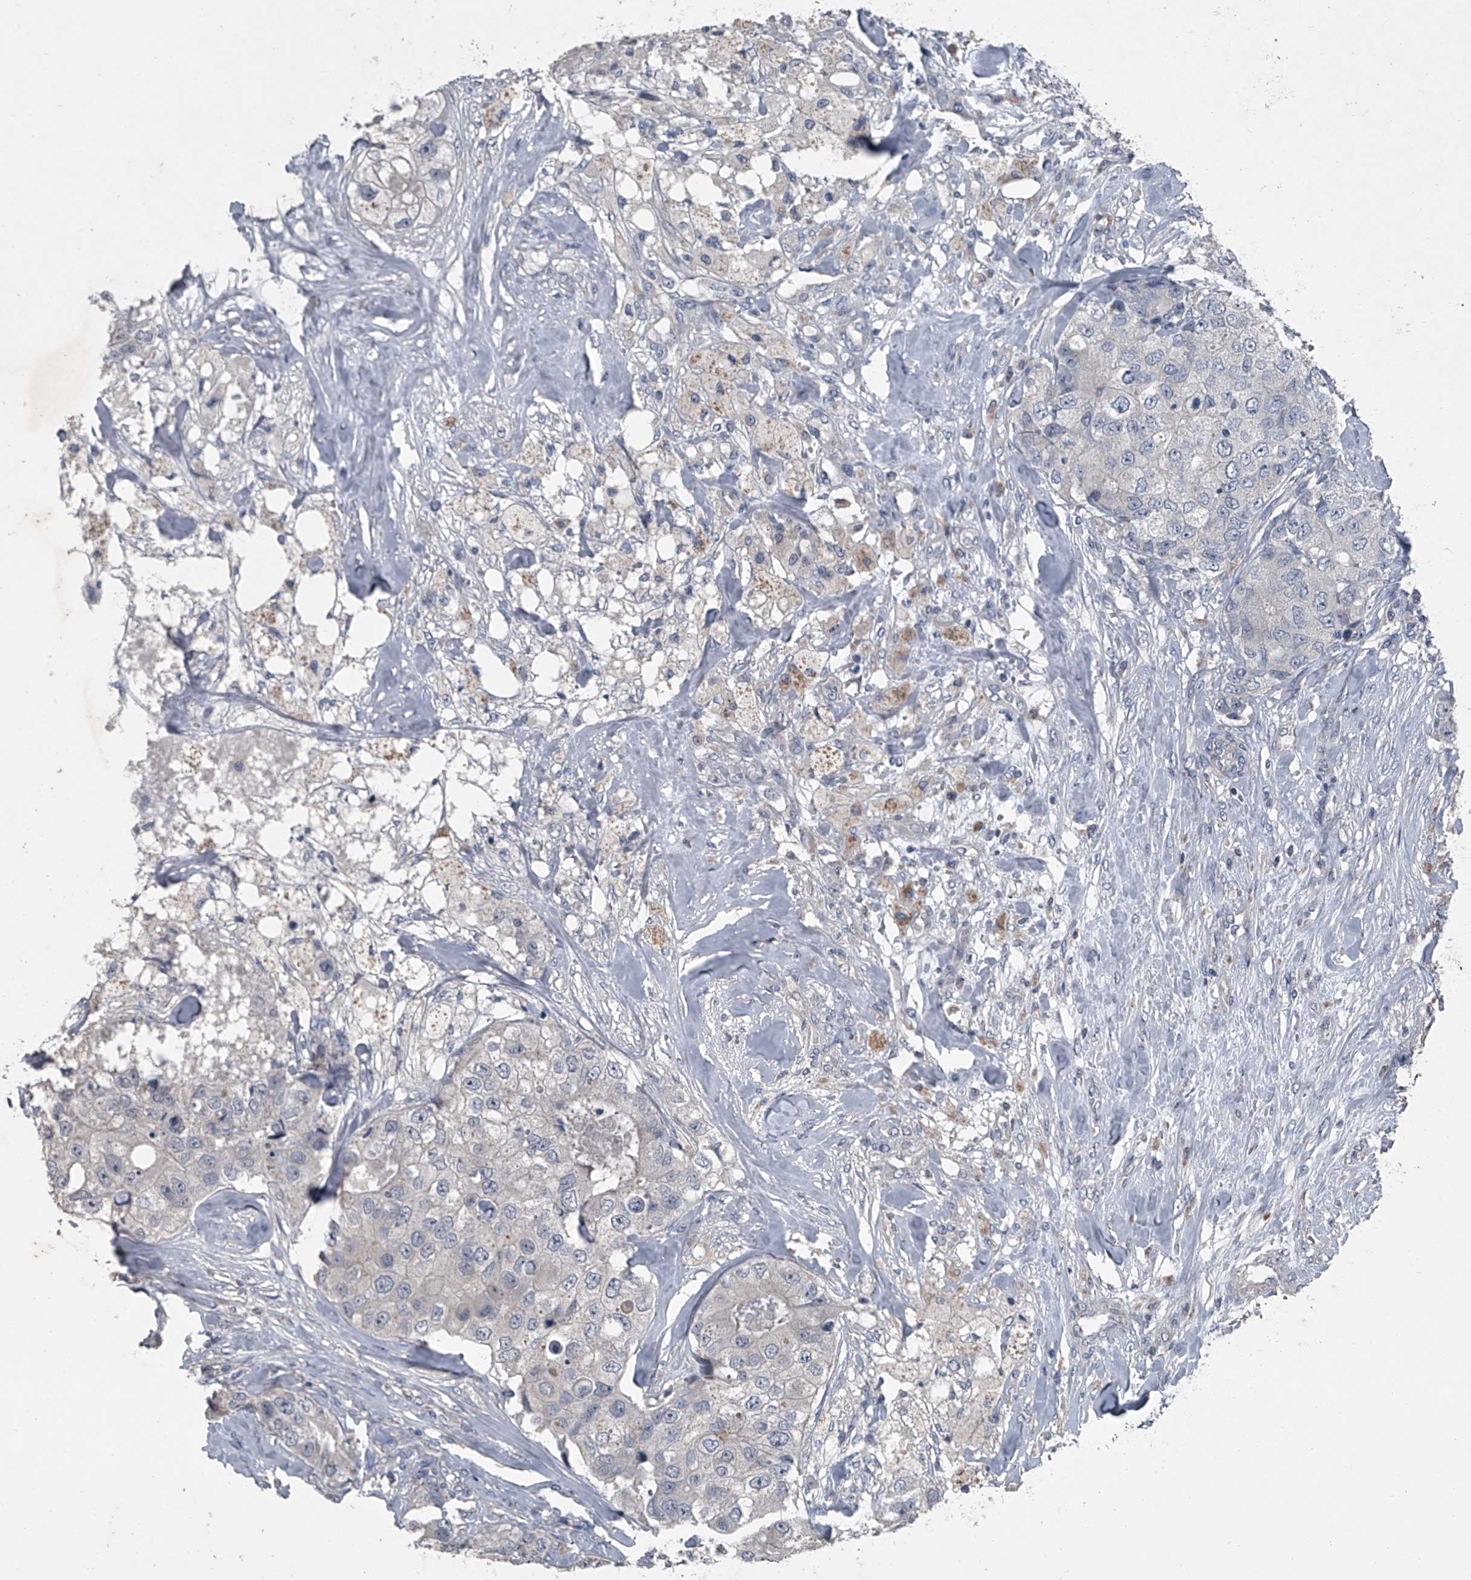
{"staining": {"intensity": "negative", "quantity": "none", "location": "none"}, "tissue": "breast cancer", "cell_type": "Tumor cells", "image_type": "cancer", "snomed": [{"axis": "morphology", "description": "Duct carcinoma"}, {"axis": "topography", "description": "Breast"}], "caption": "A photomicrograph of human invasive ductal carcinoma (breast) is negative for staining in tumor cells.", "gene": "HEPHL1", "patient": {"sex": "female", "age": 62}}